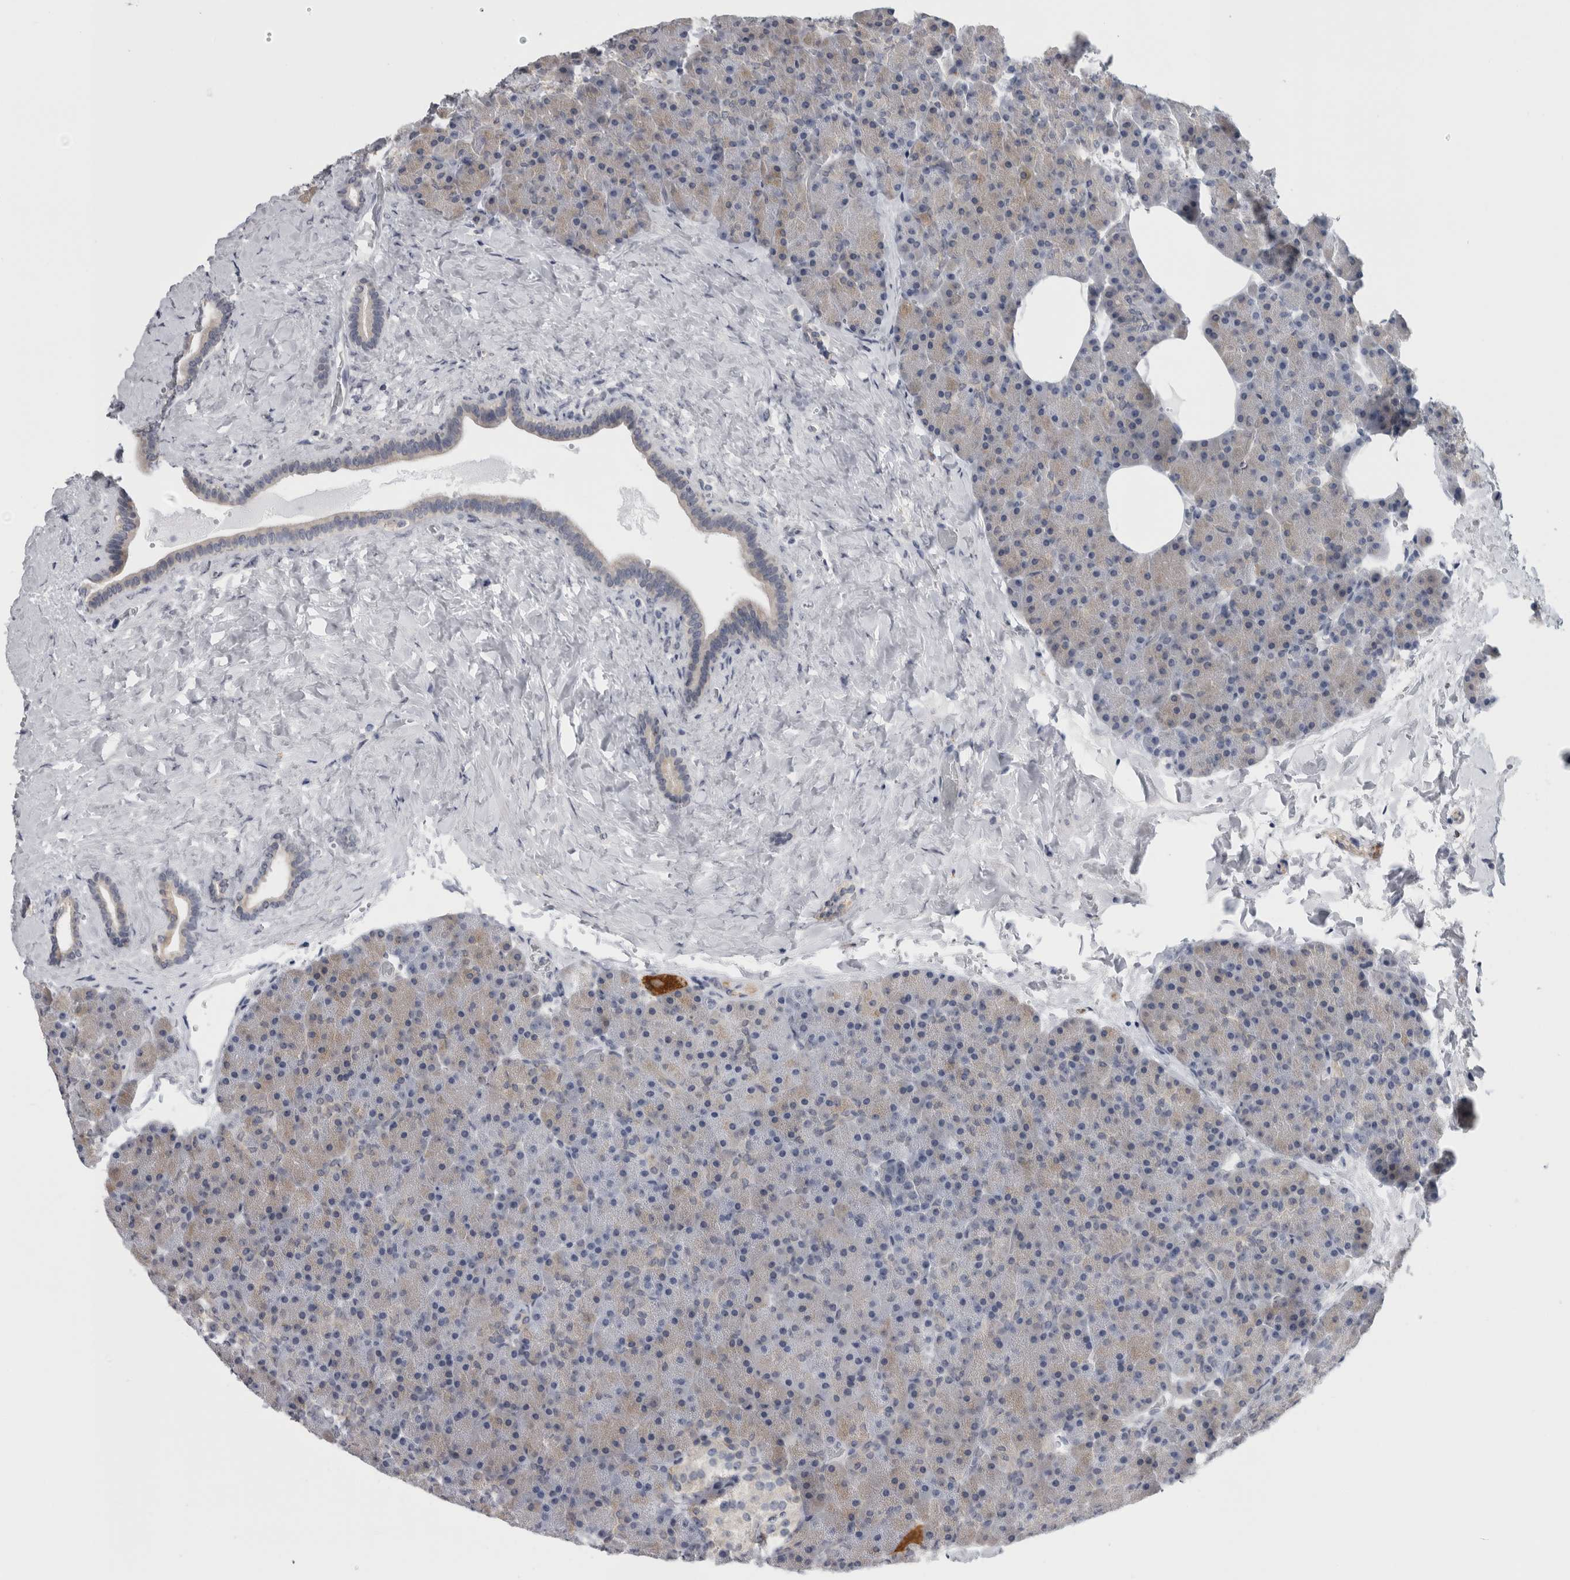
{"staining": {"intensity": "weak", "quantity": "<25%", "location": "cytoplasmic/membranous"}, "tissue": "pancreas", "cell_type": "Exocrine glandular cells", "image_type": "normal", "snomed": [{"axis": "morphology", "description": "Normal tissue, NOS"}, {"axis": "morphology", "description": "Carcinoid, malignant, NOS"}, {"axis": "topography", "description": "Pancreas"}], "caption": "This image is of unremarkable pancreas stained with immunohistochemistry (IHC) to label a protein in brown with the nuclei are counter-stained blue. There is no expression in exocrine glandular cells. The staining was performed using DAB to visualize the protein expression in brown, while the nuclei were stained in blue with hematoxylin (Magnification: 20x).", "gene": "TMEM242", "patient": {"sex": "female", "age": 35}}